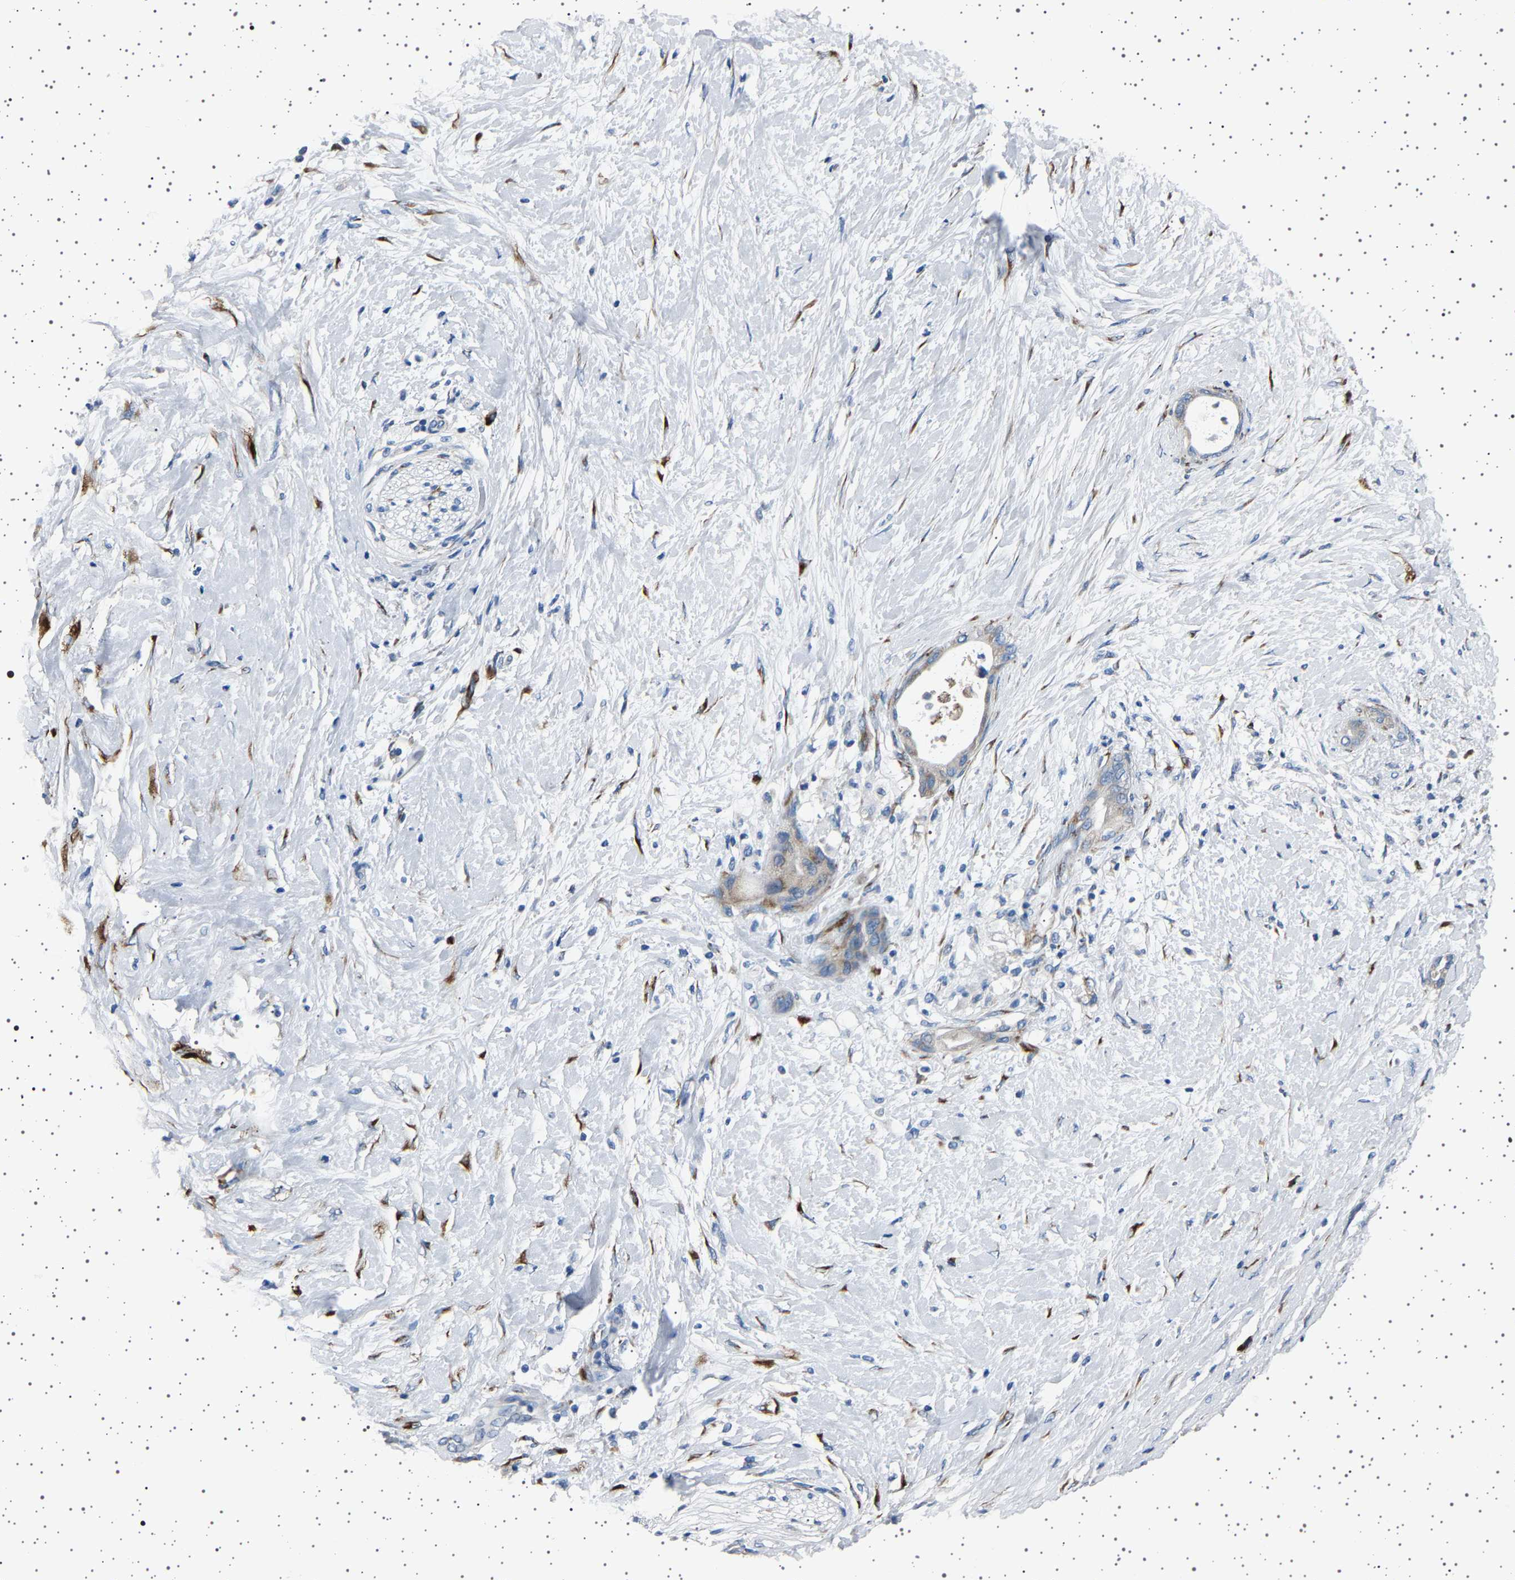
{"staining": {"intensity": "moderate", "quantity": "<25%", "location": "cytoplasmic/membranous"}, "tissue": "pancreatic cancer", "cell_type": "Tumor cells", "image_type": "cancer", "snomed": [{"axis": "morphology", "description": "Adenocarcinoma, NOS"}, {"axis": "topography", "description": "Pancreas"}], "caption": "Protein expression analysis of human pancreatic adenocarcinoma reveals moderate cytoplasmic/membranous staining in approximately <25% of tumor cells. (Brightfield microscopy of DAB IHC at high magnification).", "gene": "FTCD", "patient": {"sex": "female", "age": 60}}